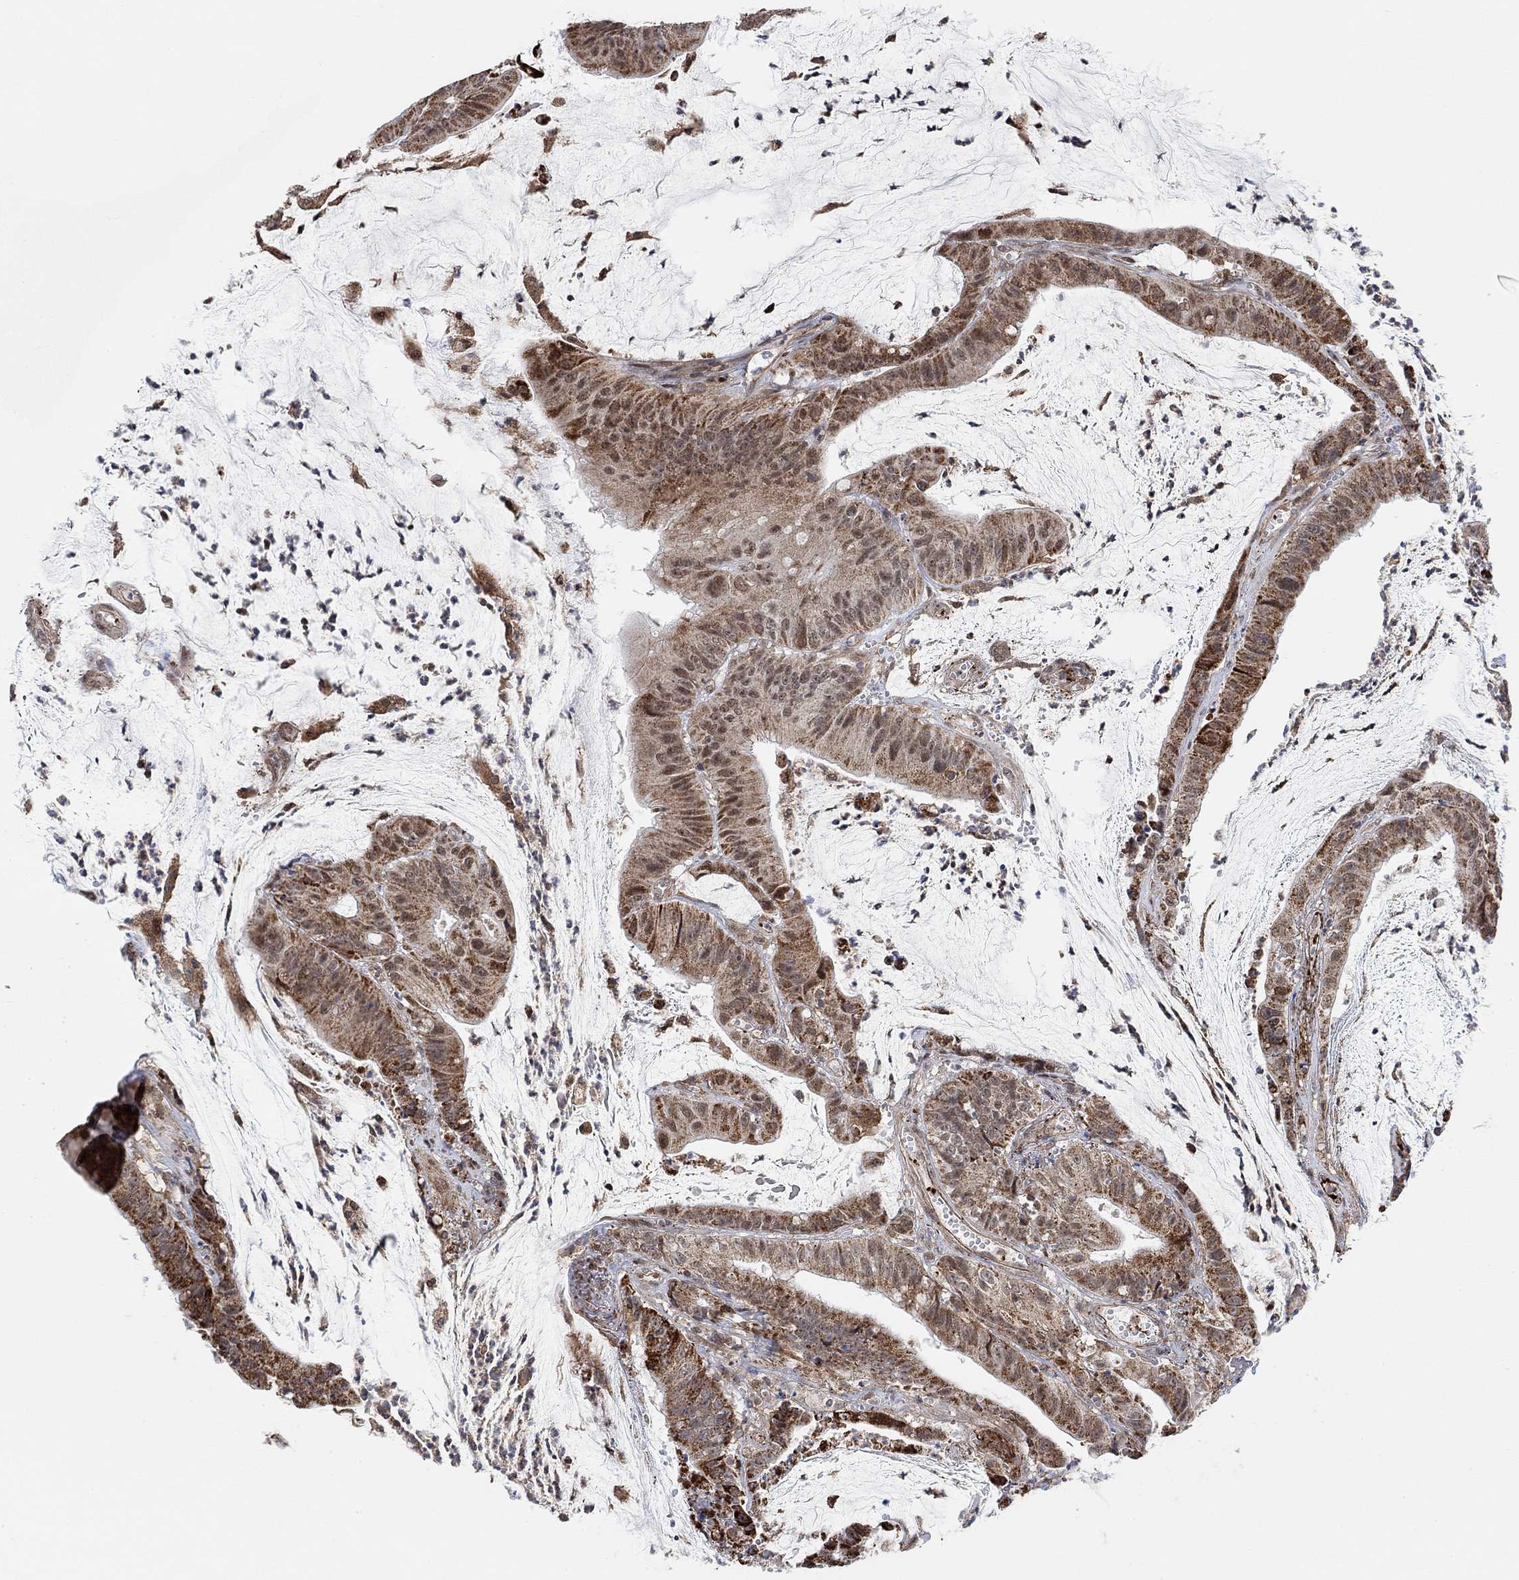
{"staining": {"intensity": "moderate", "quantity": ">75%", "location": "cytoplasmic/membranous"}, "tissue": "colorectal cancer", "cell_type": "Tumor cells", "image_type": "cancer", "snomed": [{"axis": "morphology", "description": "Adenocarcinoma, NOS"}, {"axis": "topography", "description": "Colon"}], "caption": "A micrograph showing moderate cytoplasmic/membranous expression in approximately >75% of tumor cells in colorectal adenocarcinoma, as visualized by brown immunohistochemical staining.", "gene": "PWWP2B", "patient": {"sex": "female", "age": 69}}